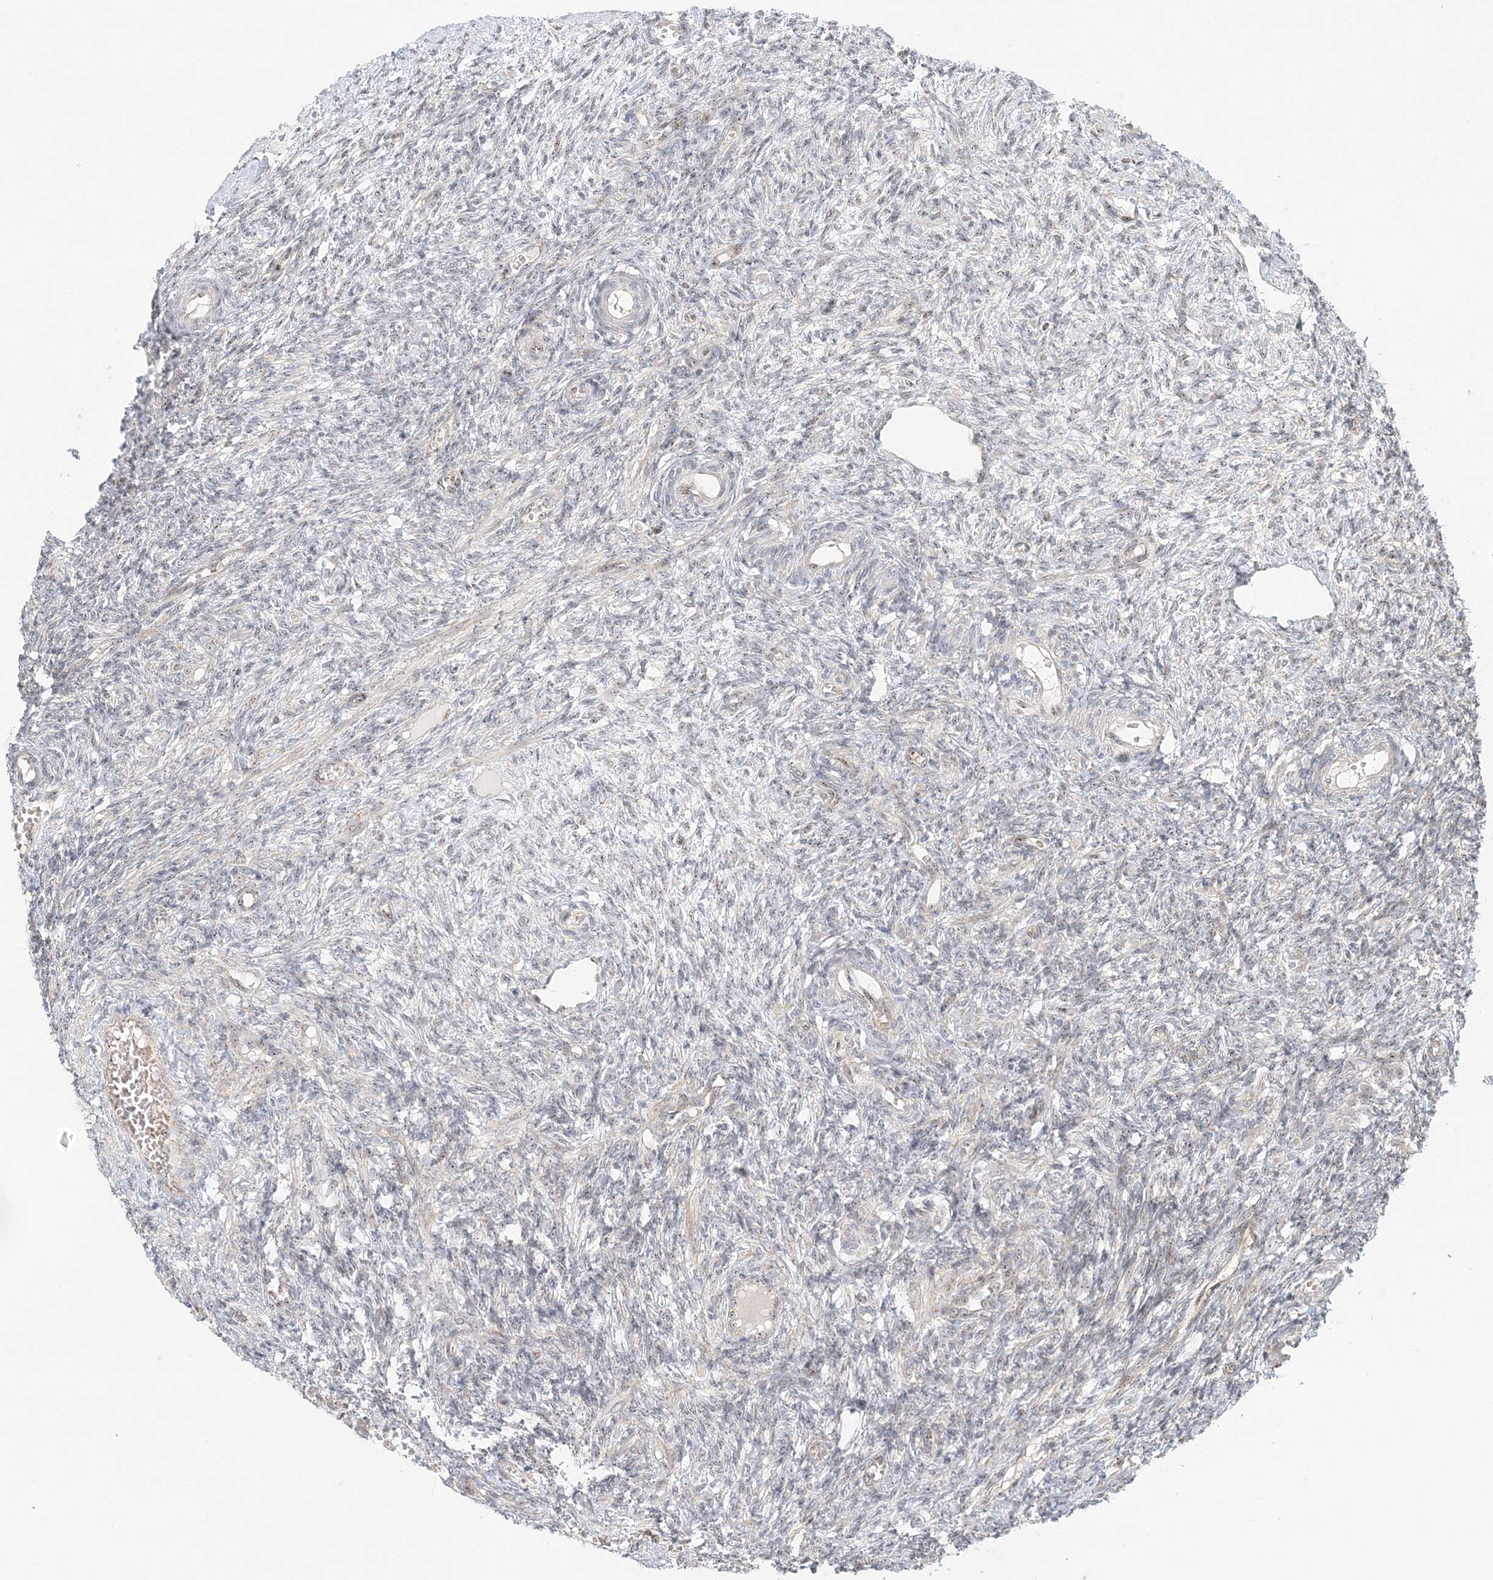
{"staining": {"intensity": "negative", "quantity": "none", "location": "none"}, "tissue": "ovary", "cell_type": "Ovarian stroma cells", "image_type": "normal", "snomed": [{"axis": "morphology", "description": "Normal tissue, NOS"}, {"axis": "topography", "description": "Ovary"}], "caption": "Ovarian stroma cells are negative for brown protein staining in unremarkable ovary. (DAB IHC with hematoxylin counter stain).", "gene": "UBE2F", "patient": {"sex": "female", "age": 27}}